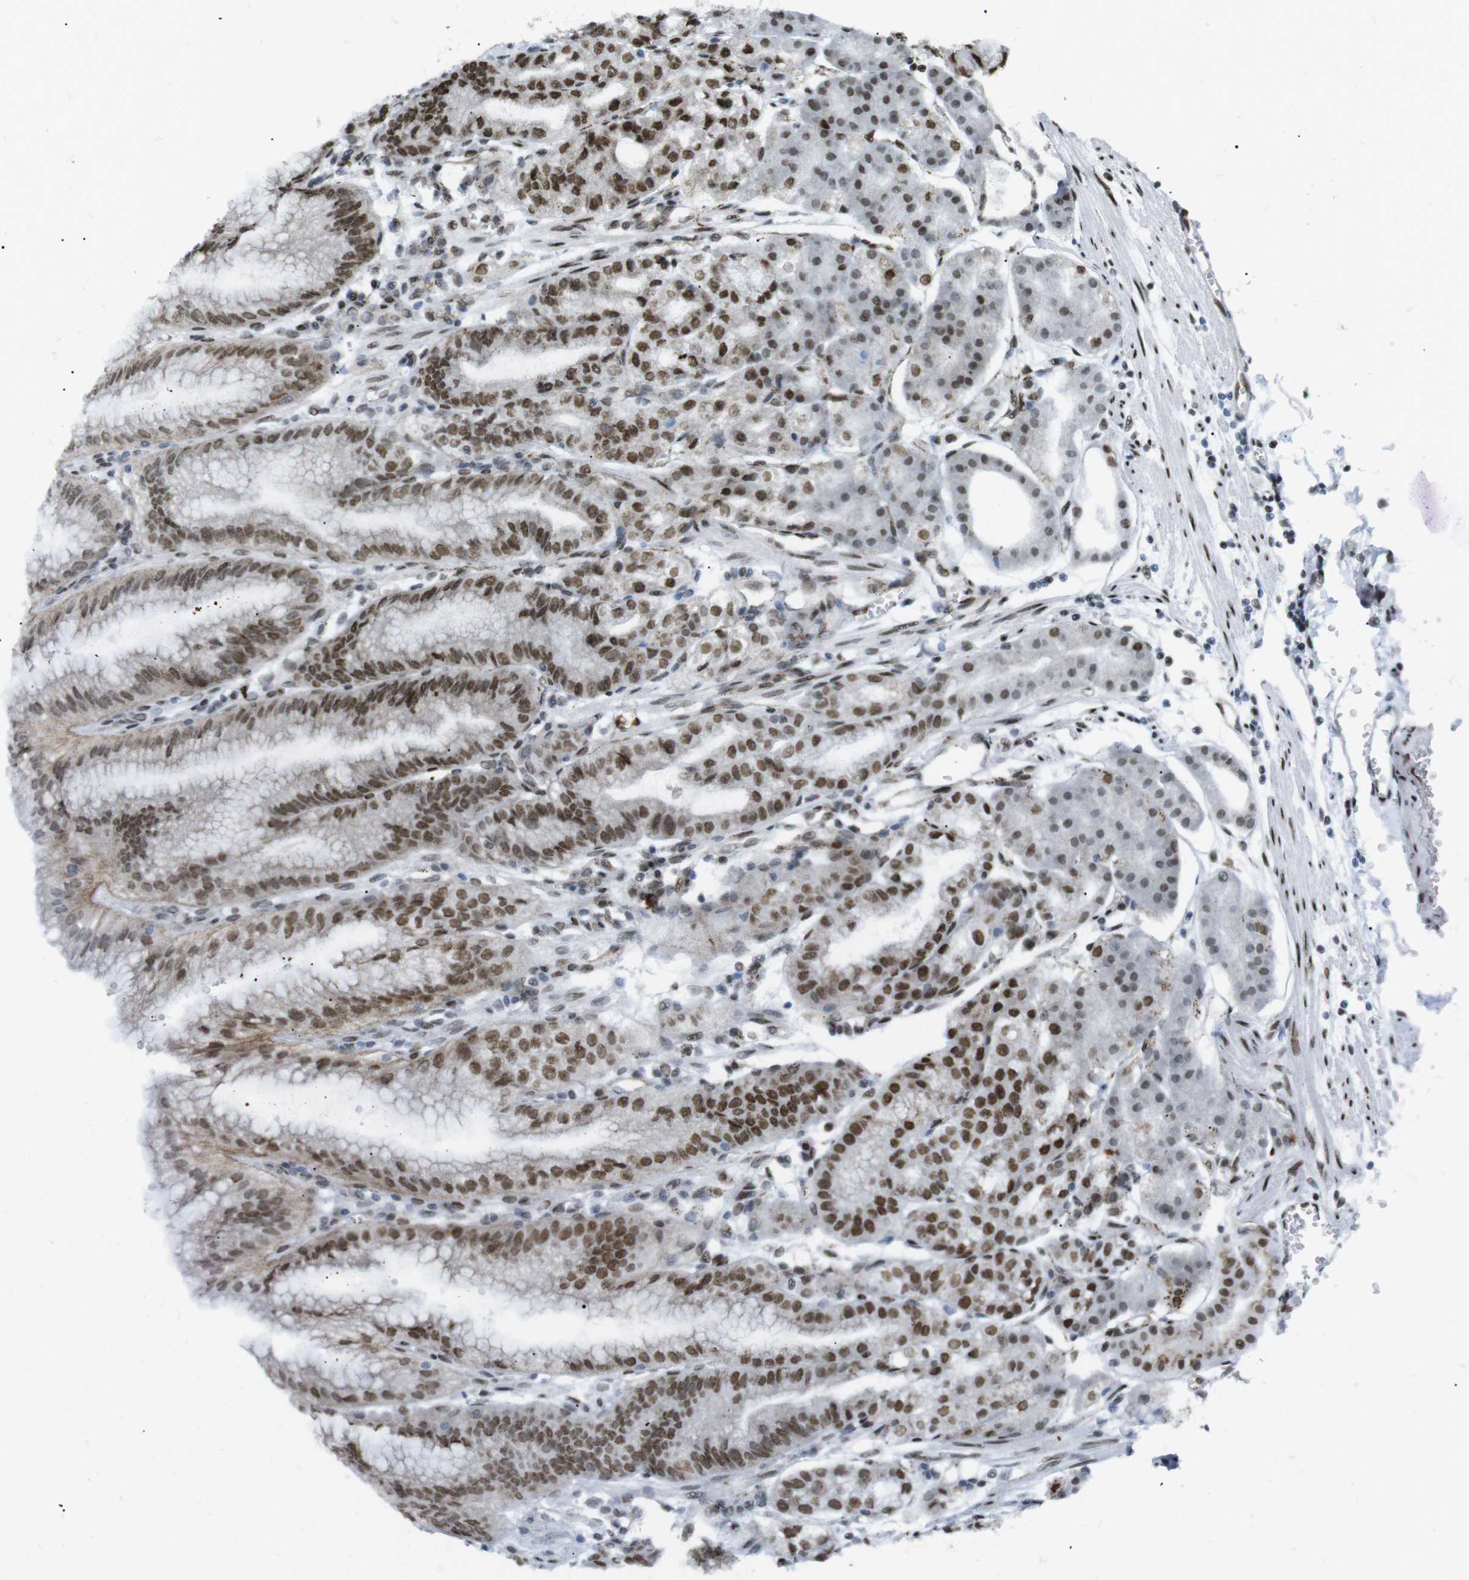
{"staining": {"intensity": "strong", "quantity": ">75%", "location": "cytoplasmic/membranous,nuclear"}, "tissue": "stomach", "cell_type": "Glandular cells", "image_type": "normal", "snomed": [{"axis": "morphology", "description": "Normal tissue, NOS"}, {"axis": "topography", "description": "Stomach, lower"}], "caption": "Benign stomach displays strong cytoplasmic/membranous,nuclear expression in approximately >75% of glandular cells, visualized by immunohistochemistry. (DAB = brown stain, brightfield microscopy at high magnification).", "gene": "ARID1A", "patient": {"sex": "male", "age": 71}}